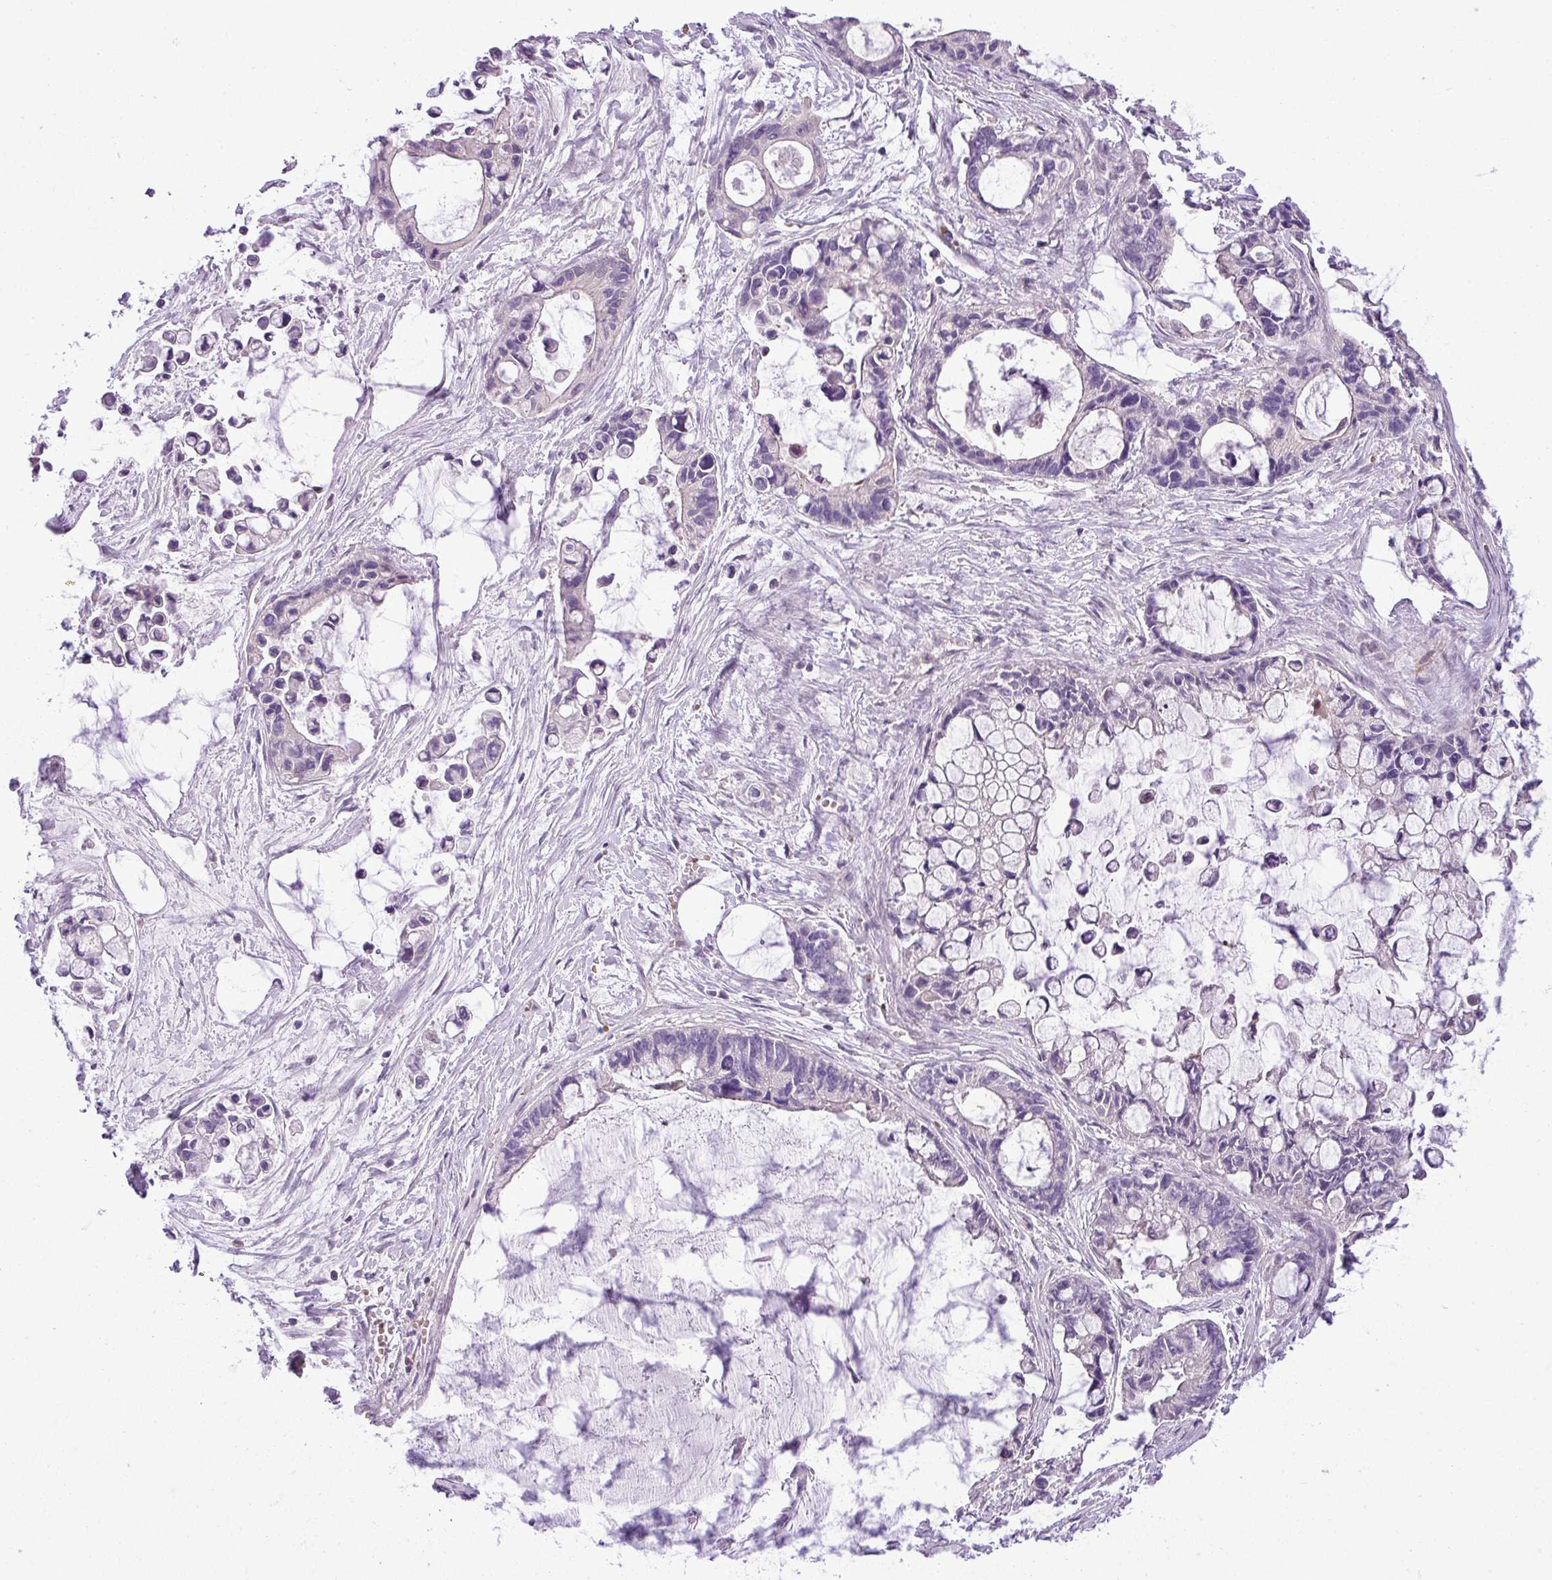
{"staining": {"intensity": "negative", "quantity": "none", "location": "none"}, "tissue": "ovarian cancer", "cell_type": "Tumor cells", "image_type": "cancer", "snomed": [{"axis": "morphology", "description": "Cystadenocarcinoma, mucinous, NOS"}, {"axis": "topography", "description": "Ovary"}], "caption": "This is an IHC micrograph of ovarian mucinous cystadenocarcinoma. There is no staining in tumor cells.", "gene": "NBEAL2", "patient": {"sex": "female", "age": 63}}